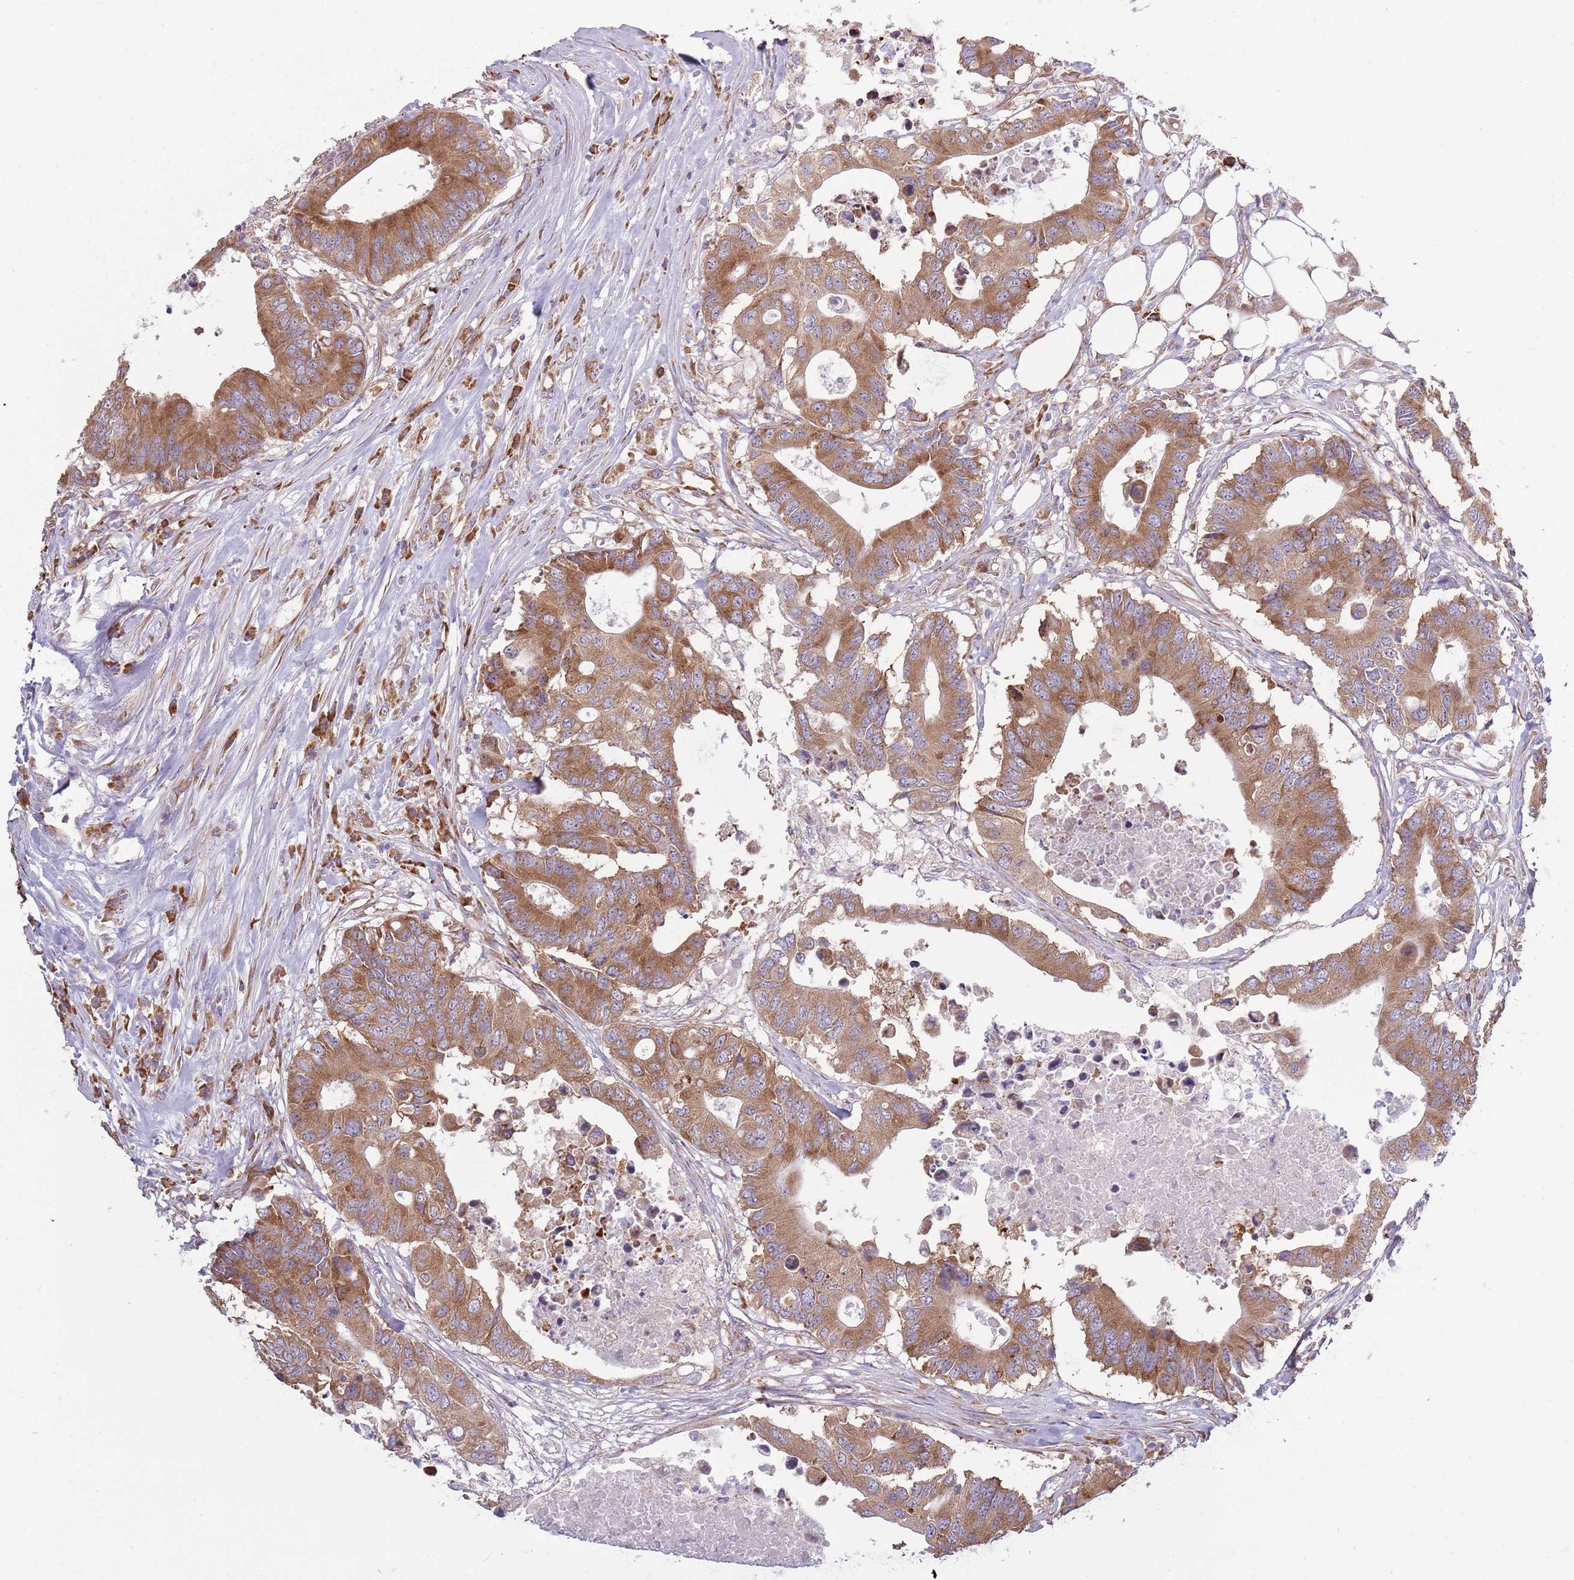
{"staining": {"intensity": "moderate", "quantity": ">75%", "location": "cytoplasmic/membranous"}, "tissue": "colorectal cancer", "cell_type": "Tumor cells", "image_type": "cancer", "snomed": [{"axis": "morphology", "description": "Adenocarcinoma, NOS"}, {"axis": "topography", "description": "Colon"}], "caption": "High-magnification brightfield microscopy of adenocarcinoma (colorectal) stained with DAB (brown) and counterstained with hematoxylin (blue). tumor cells exhibit moderate cytoplasmic/membranous expression is appreciated in about>75% of cells. (IHC, brightfield microscopy, high magnification).", "gene": "RPL17-C18orf32", "patient": {"sex": "male", "age": 71}}